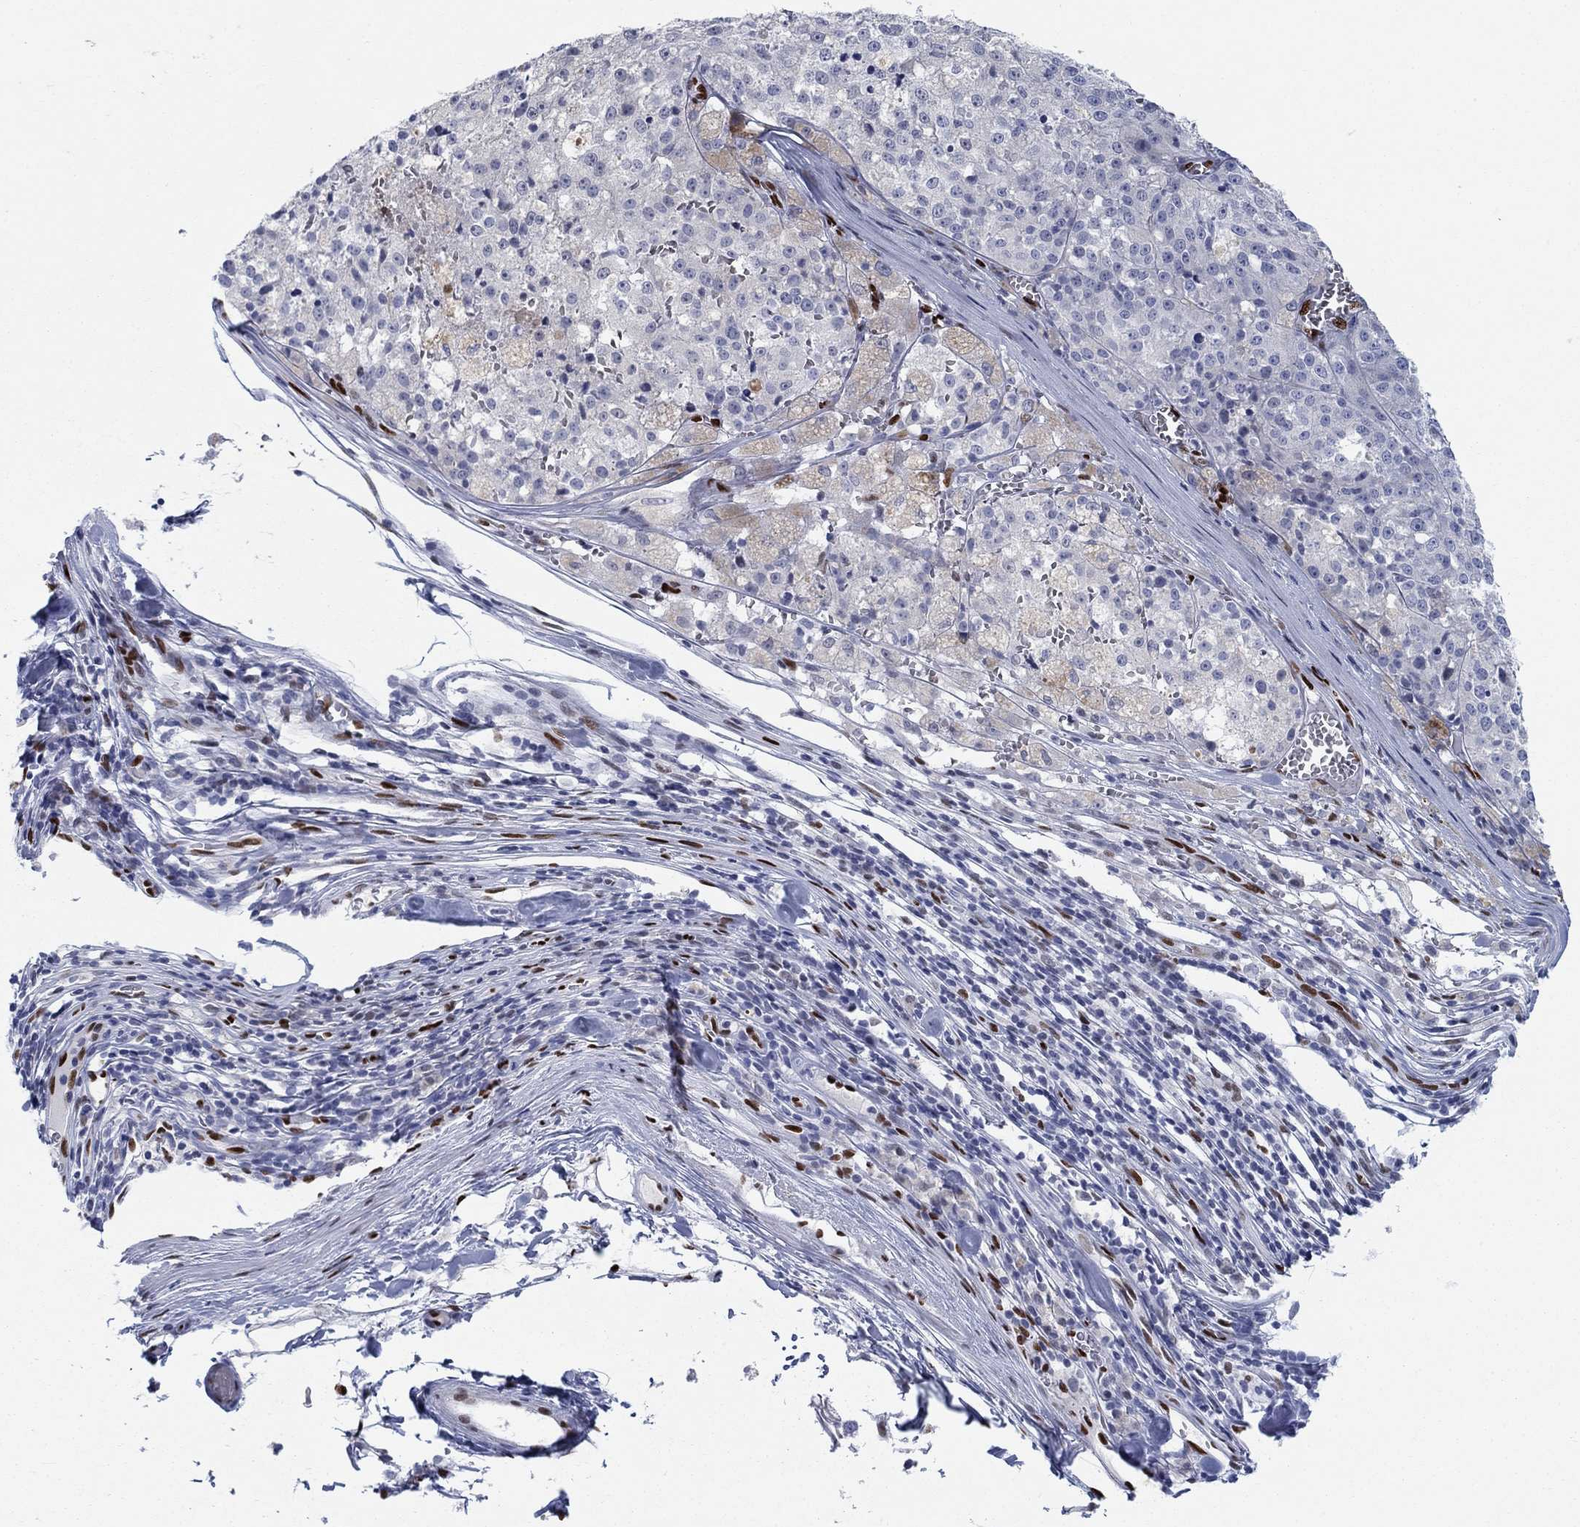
{"staining": {"intensity": "negative", "quantity": "none", "location": "none"}, "tissue": "melanoma", "cell_type": "Tumor cells", "image_type": "cancer", "snomed": [{"axis": "morphology", "description": "Malignant melanoma, Metastatic site"}, {"axis": "topography", "description": "Lymph node"}], "caption": "IHC photomicrograph of neoplastic tissue: malignant melanoma (metastatic site) stained with DAB shows no significant protein expression in tumor cells.", "gene": "ZEB1", "patient": {"sex": "female", "age": 64}}